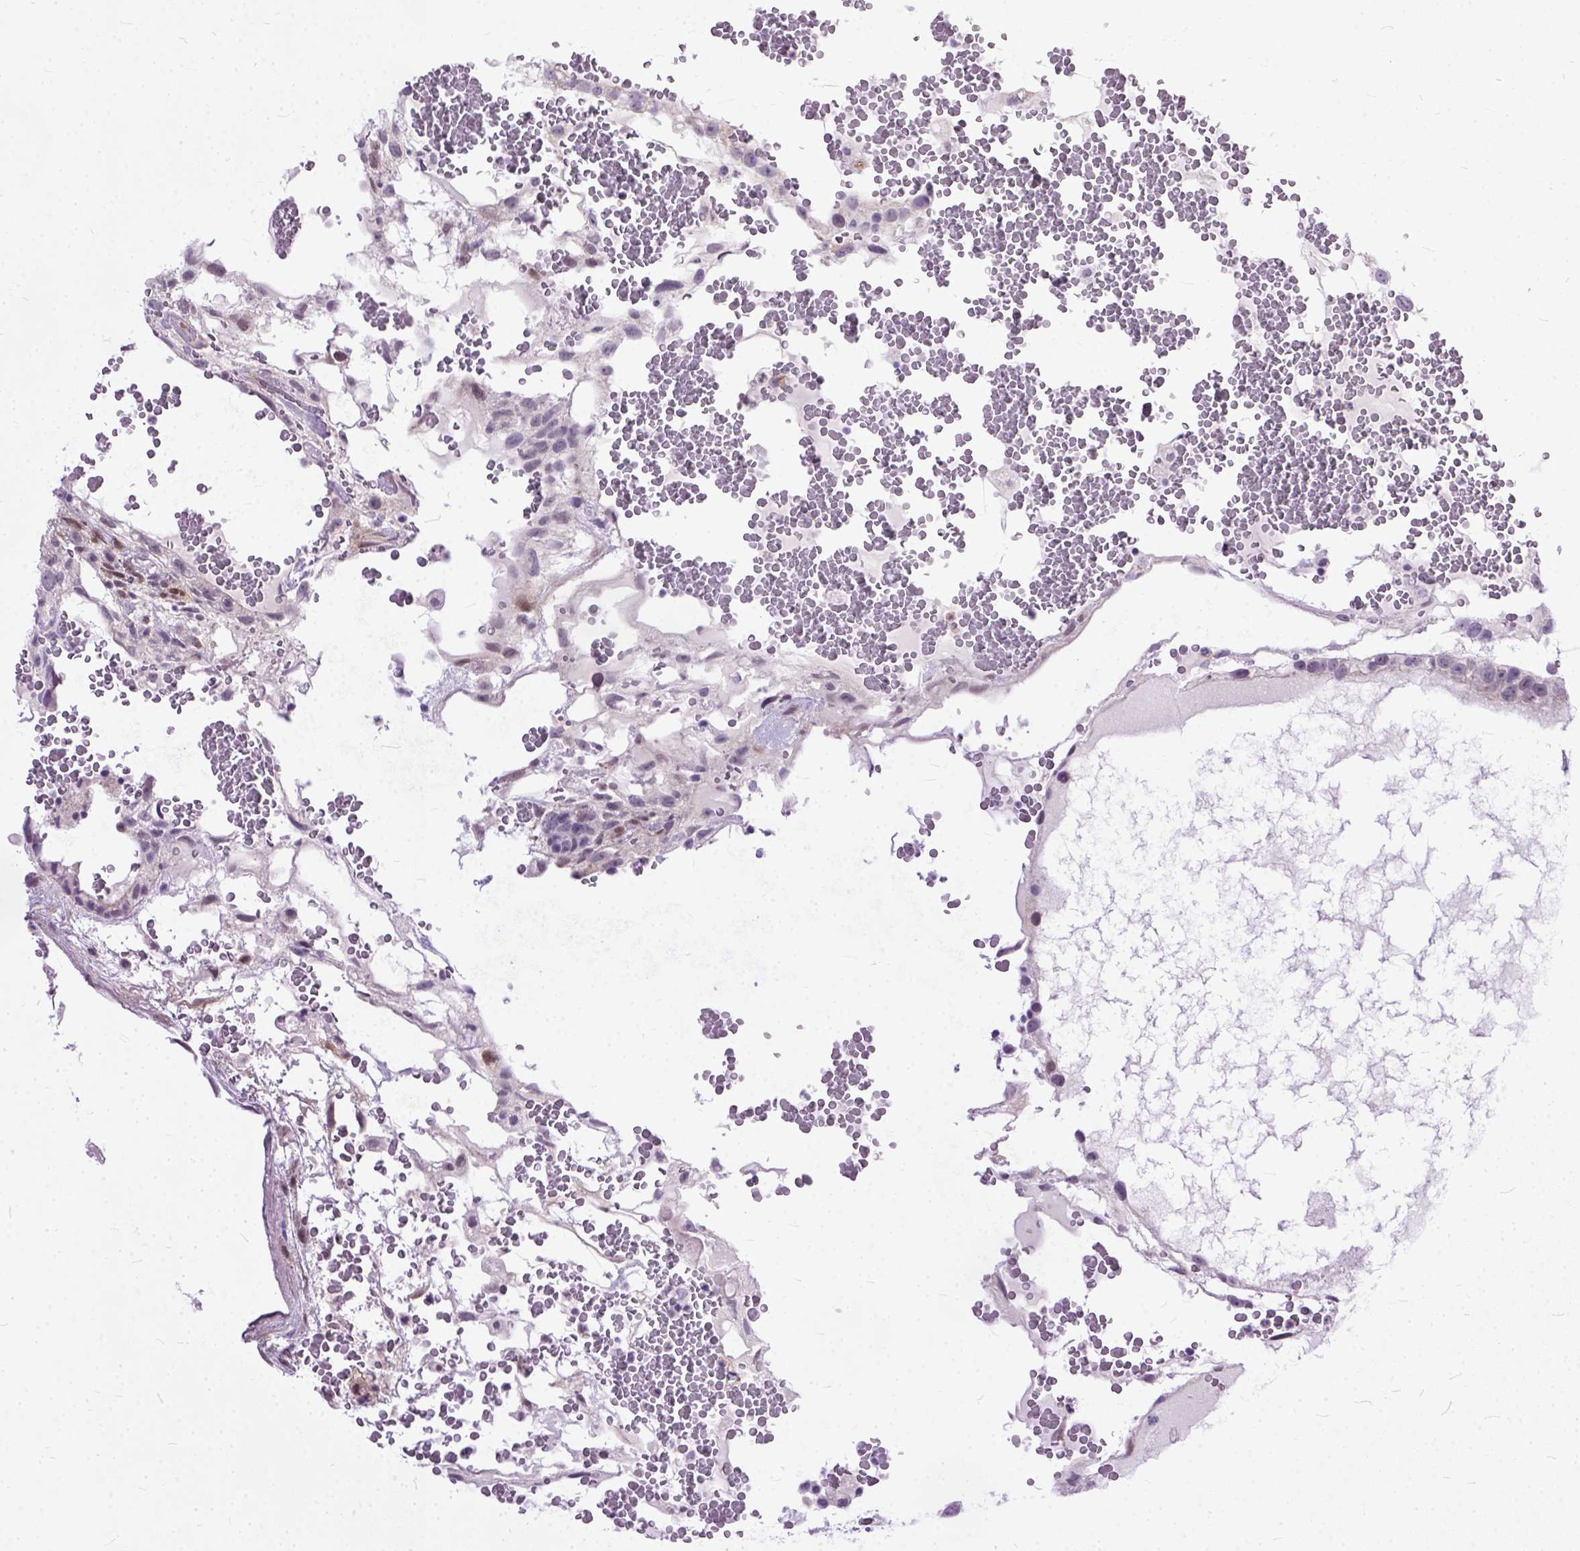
{"staining": {"intensity": "negative", "quantity": "none", "location": "none"}, "tissue": "testis cancer", "cell_type": "Tumor cells", "image_type": "cancer", "snomed": [{"axis": "morphology", "description": "Normal tissue, NOS"}, {"axis": "morphology", "description": "Carcinoma, Embryonal, NOS"}, {"axis": "topography", "description": "Testis"}], "caption": "There is no significant positivity in tumor cells of embryonal carcinoma (testis).", "gene": "TCEAL7", "patient": {"sex": "male", "age": 32}}